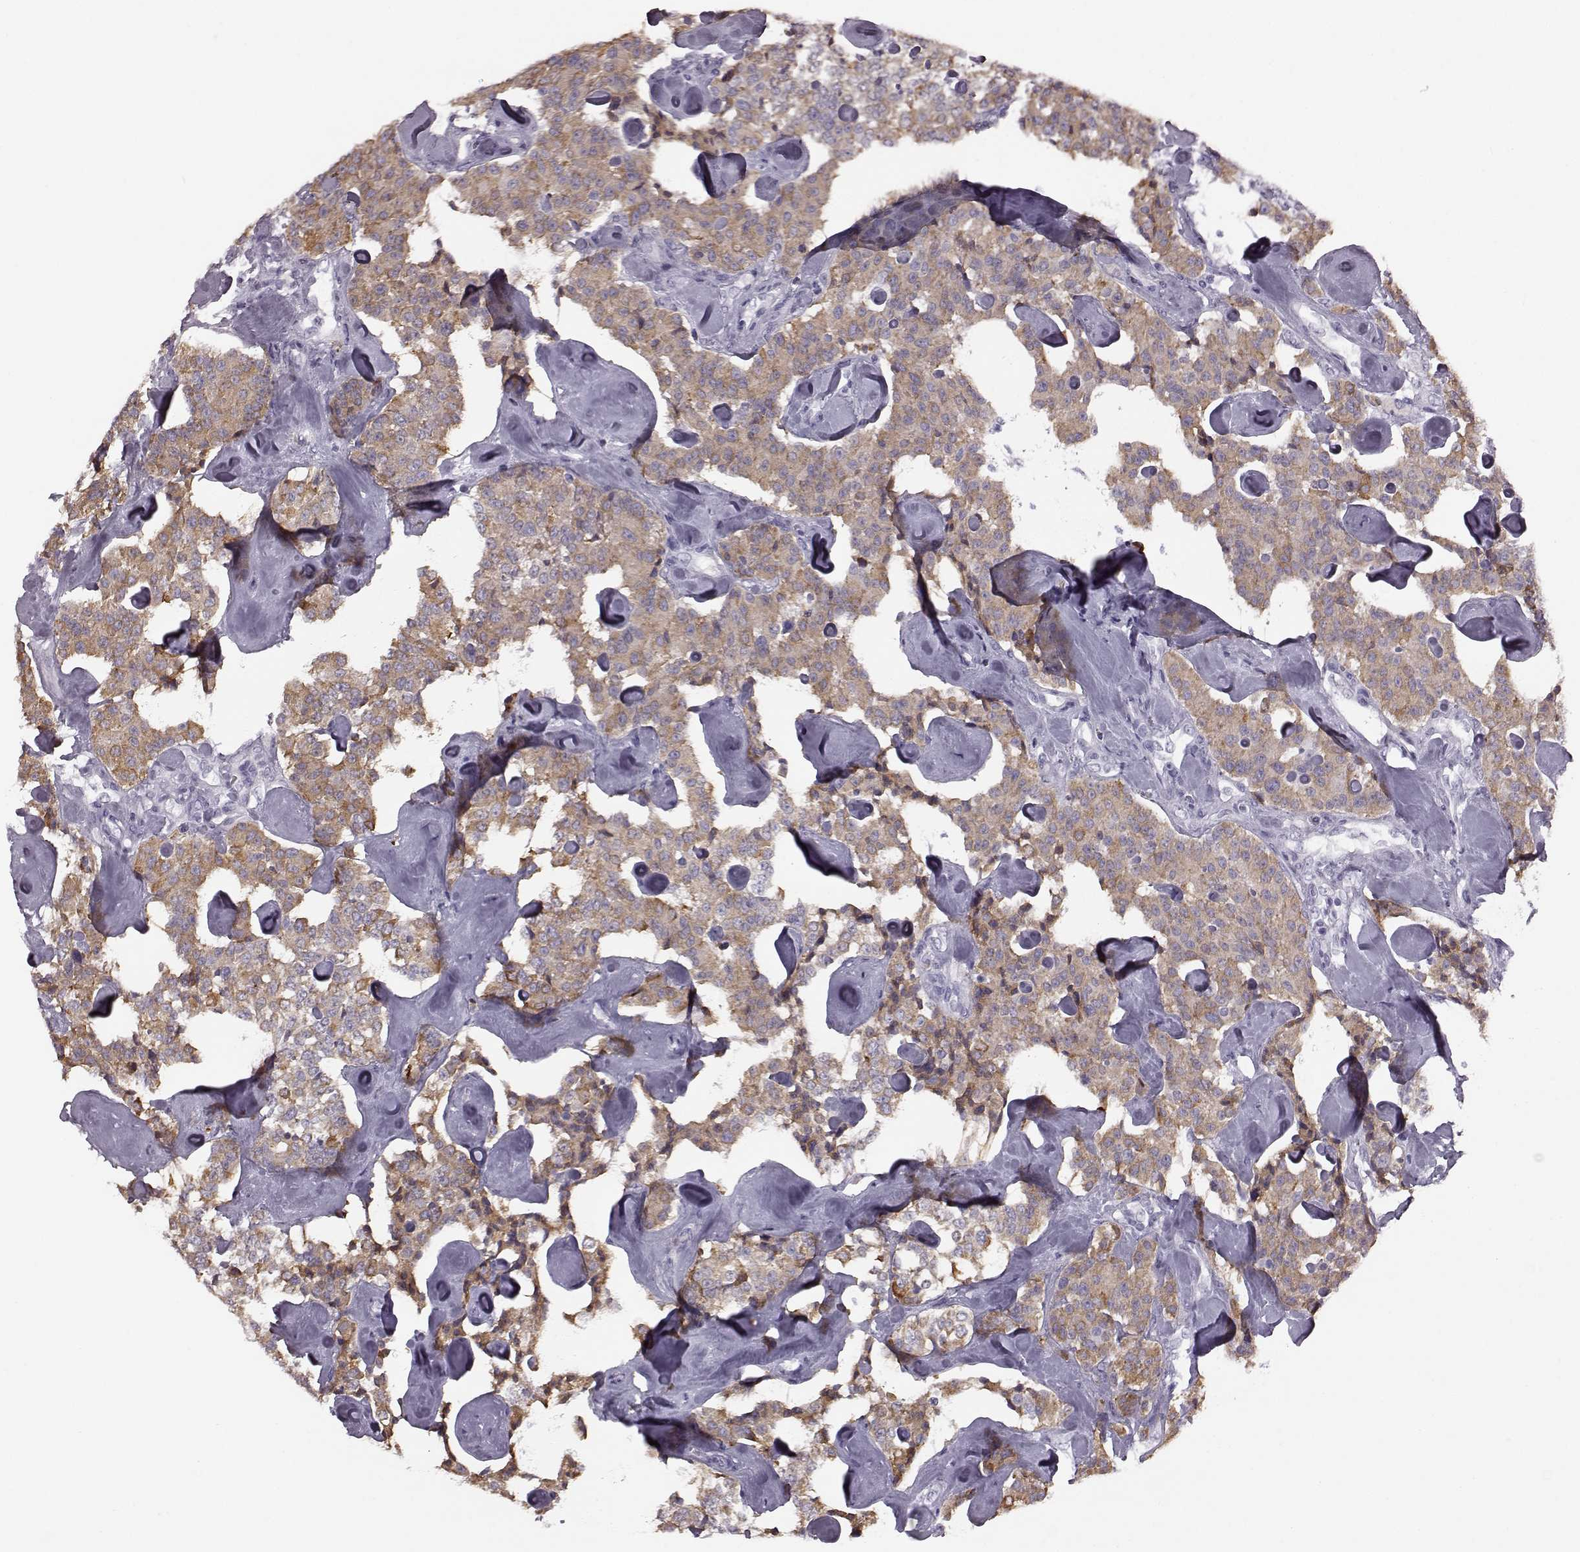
{"staining": {"intensity": "weak", "quantity": ">75%", "location": "cytoplasmic/membranous"}, "tissue": "carcinoid", "cell_type": "Tumor cells", "image_type": "cancer", "snomed": [{"axis": "morphology", "description": "Carcinoid, malignant, NOS"}, {"axis": "topography", "description": "Pancreas"}], "caption": "Human carcinoid stained with a protein marker demonstrates weak staining in tumor cells.", "gene": "JSRP1", "patient": {"sex": "male", "age": 41}}